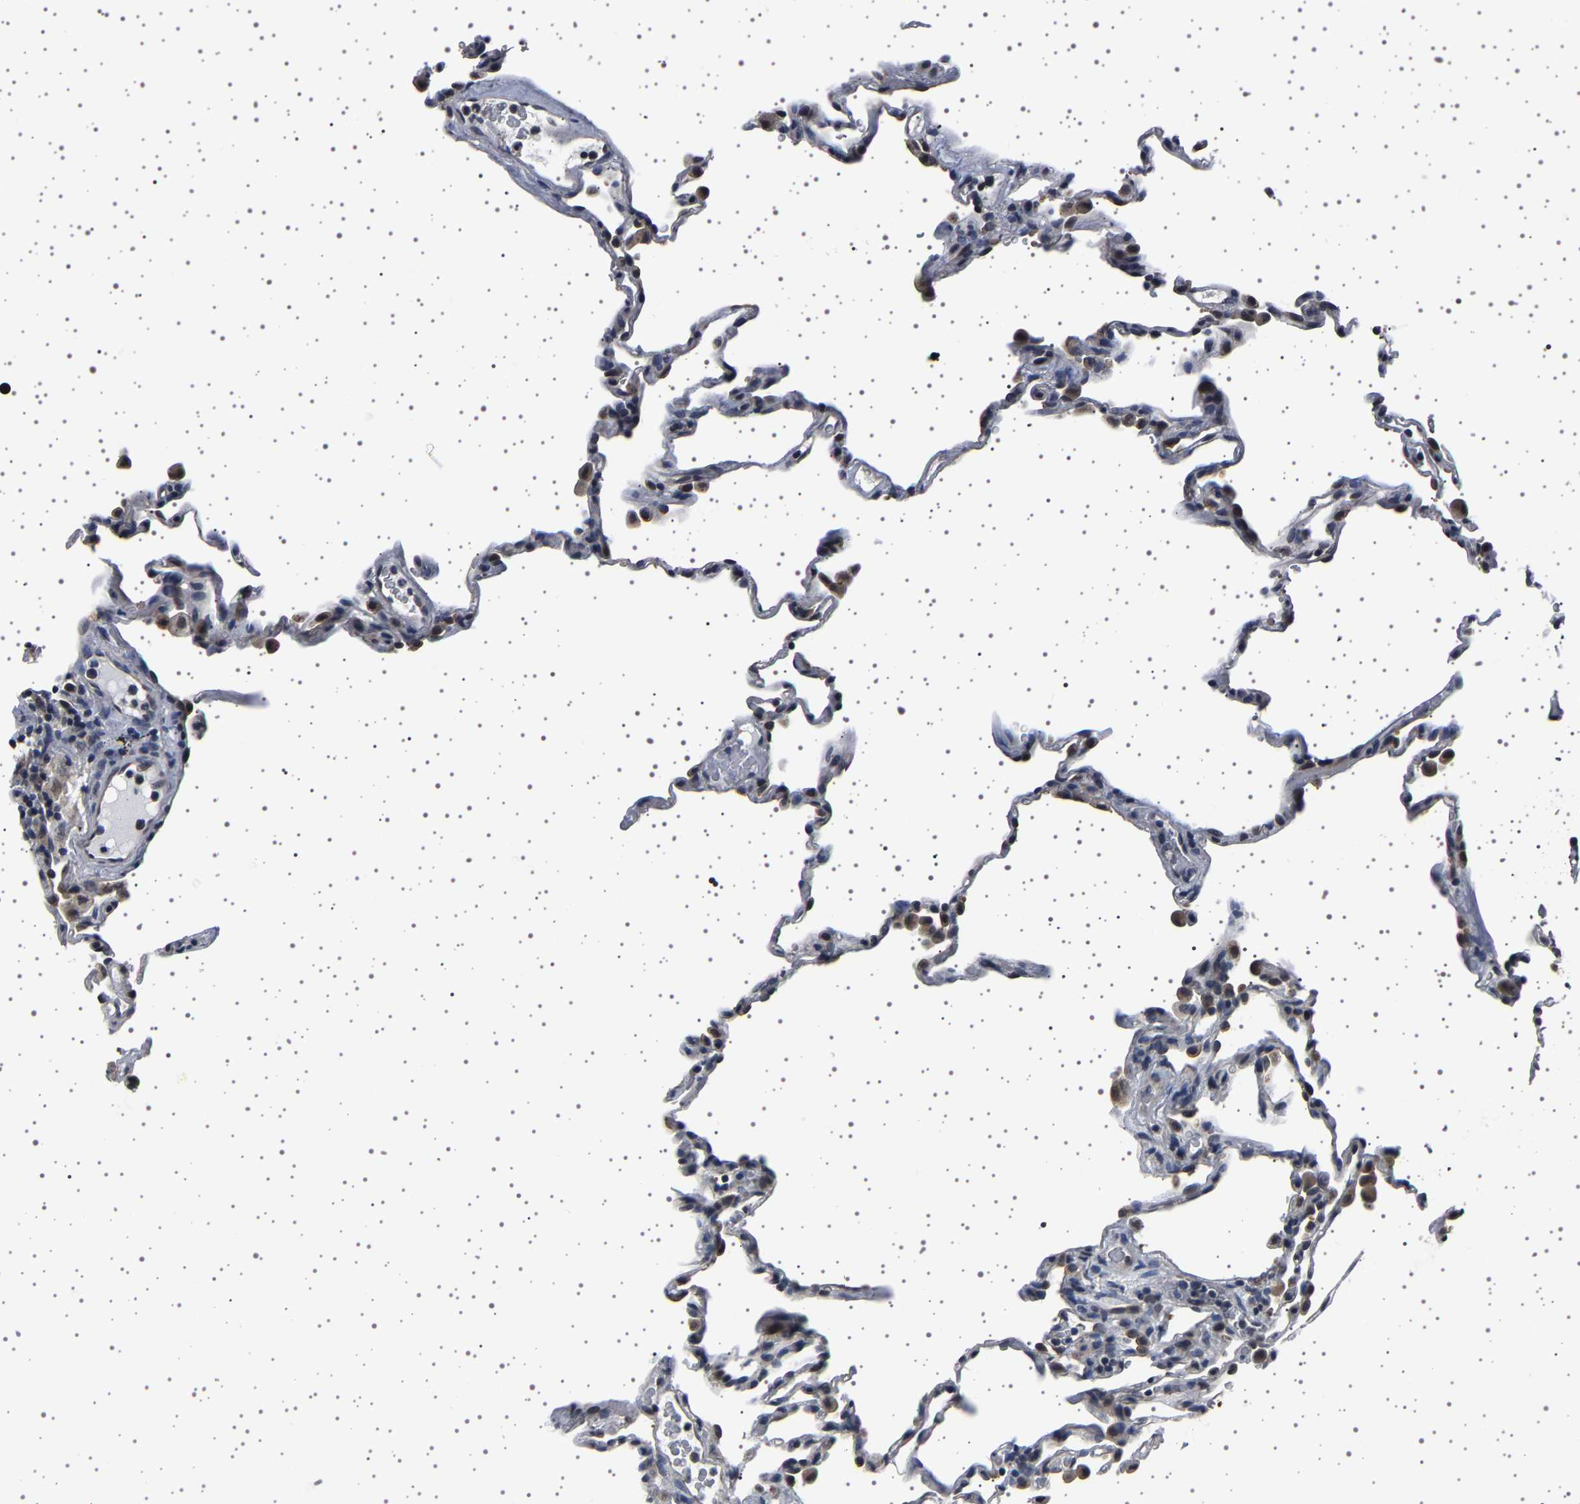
{"staining": {"intensity": "negative", "quantity": "none", "location": "none"}, "tissue": "lung", "cell_type": "Alveolar cells", "image_type": "normal", "snomed": [{"axis": "morphology", "description": "Normal tissue, NOS"}, {"axis": "topography", "description": "Lung"}], "caption": "Photomicrograph shows no significant protein expression in alveolar cells of unremarkable lung. The staining was performed using DAB to visualize the protein expression in brown, while the nuclei were stained in blue with hematoxylin (Magnification: 20x).", "gene": "IL10RB", "patient": {"sex": "male", "age": 59}}